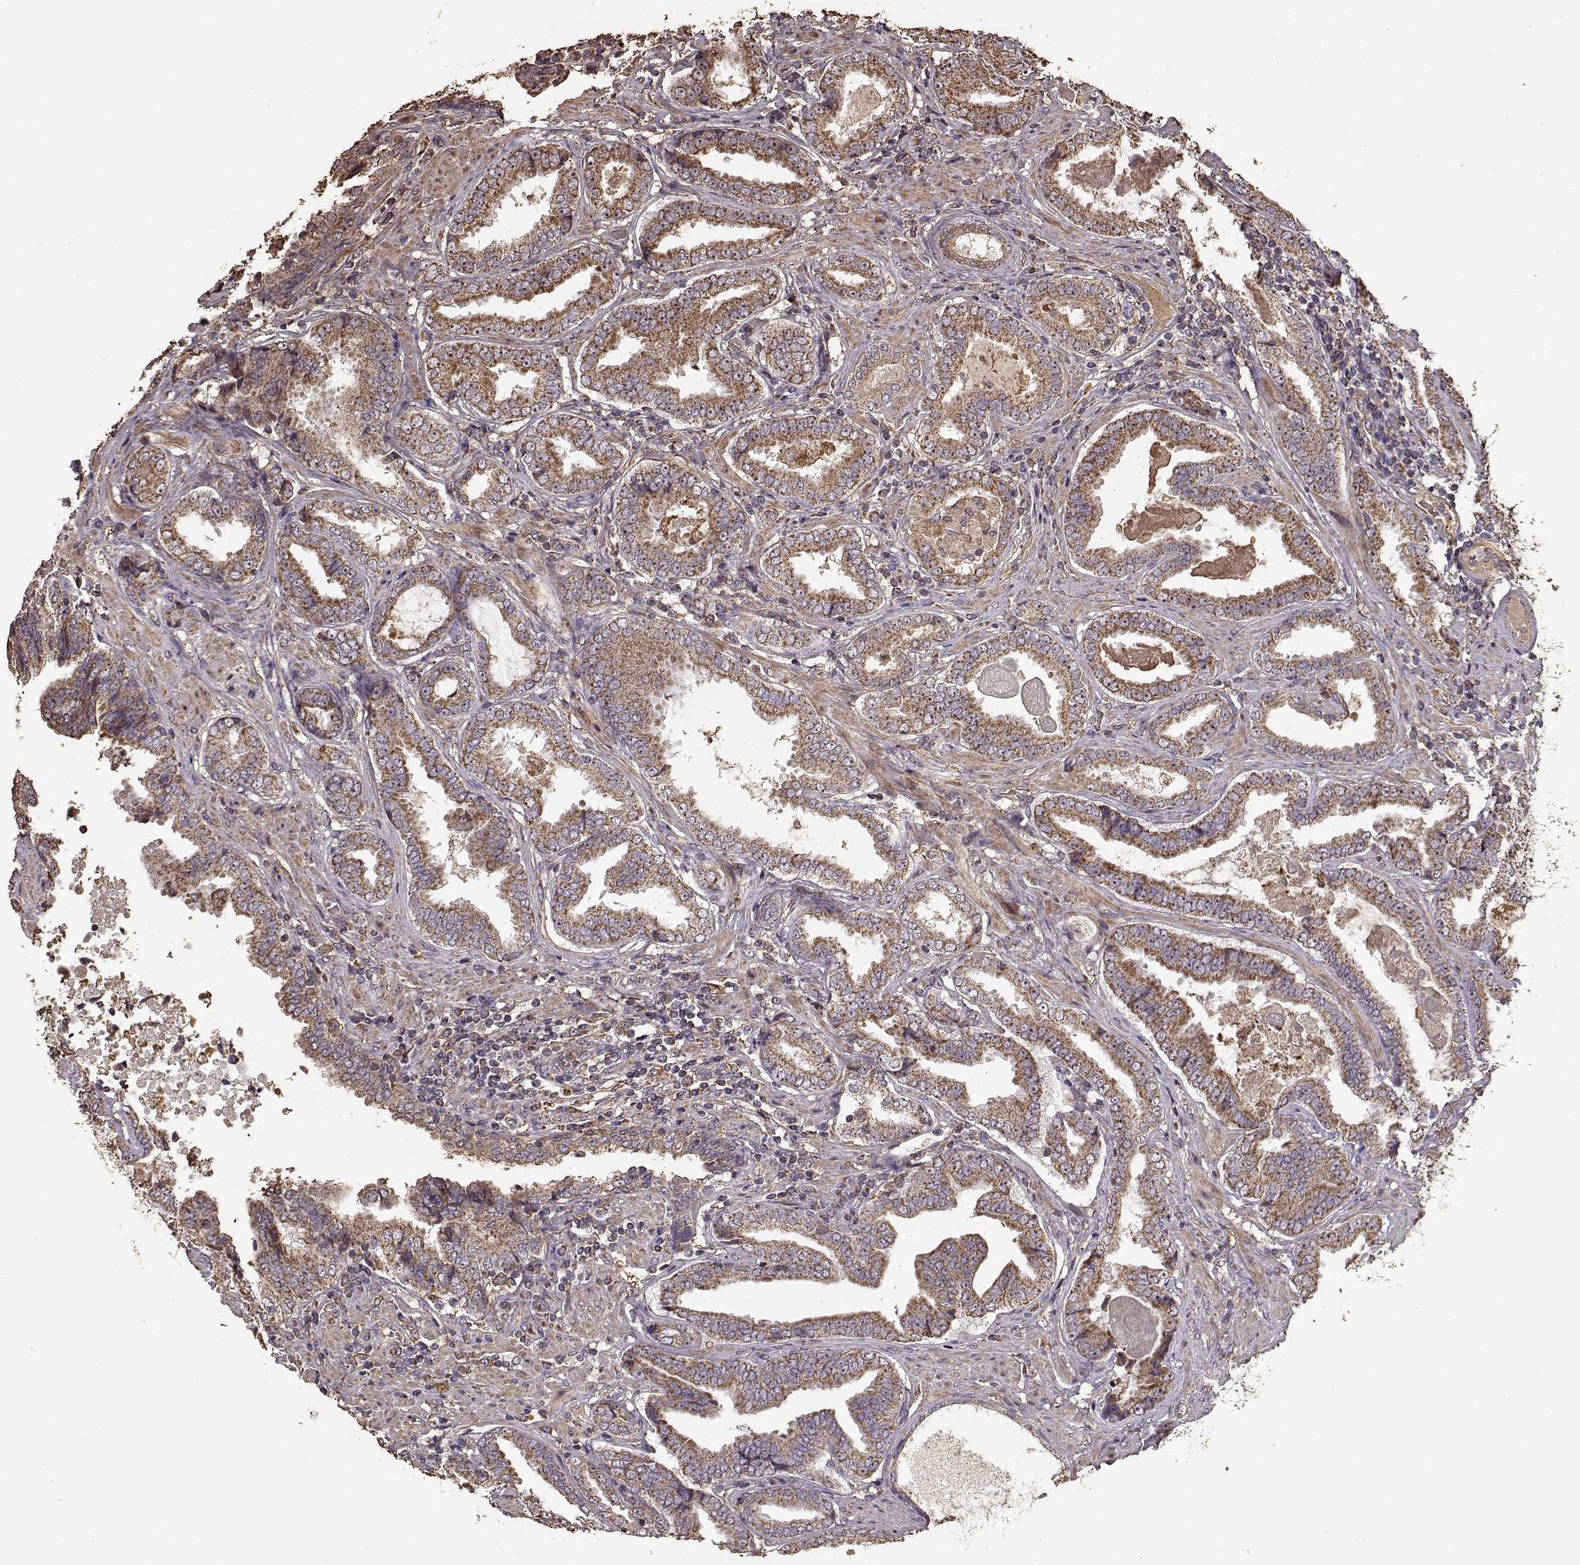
{"staining": {"intensity": "strong", "quantity": ">75%", "location": "cytoplasmic/membranous"}, "tissue": "prostate cancer", "cell_type": "Tumor cells", "image_type": "cancer", "snomed": [{"axis": "morphology", "description": "Adenocarcinoma, NOS"}, {"axis": "topography", "description": "Prostate"}], "caption": "DAB (3,3'-diaminobenzidine) immunohistochemical staining of human prostate adenocarcinoma demonstrates strong cytoplasmic/membranous protein staining in approximately >75% of tumor cells.", "gene": "PTGES2", "patient": {"sex": "male", "age": 64}}